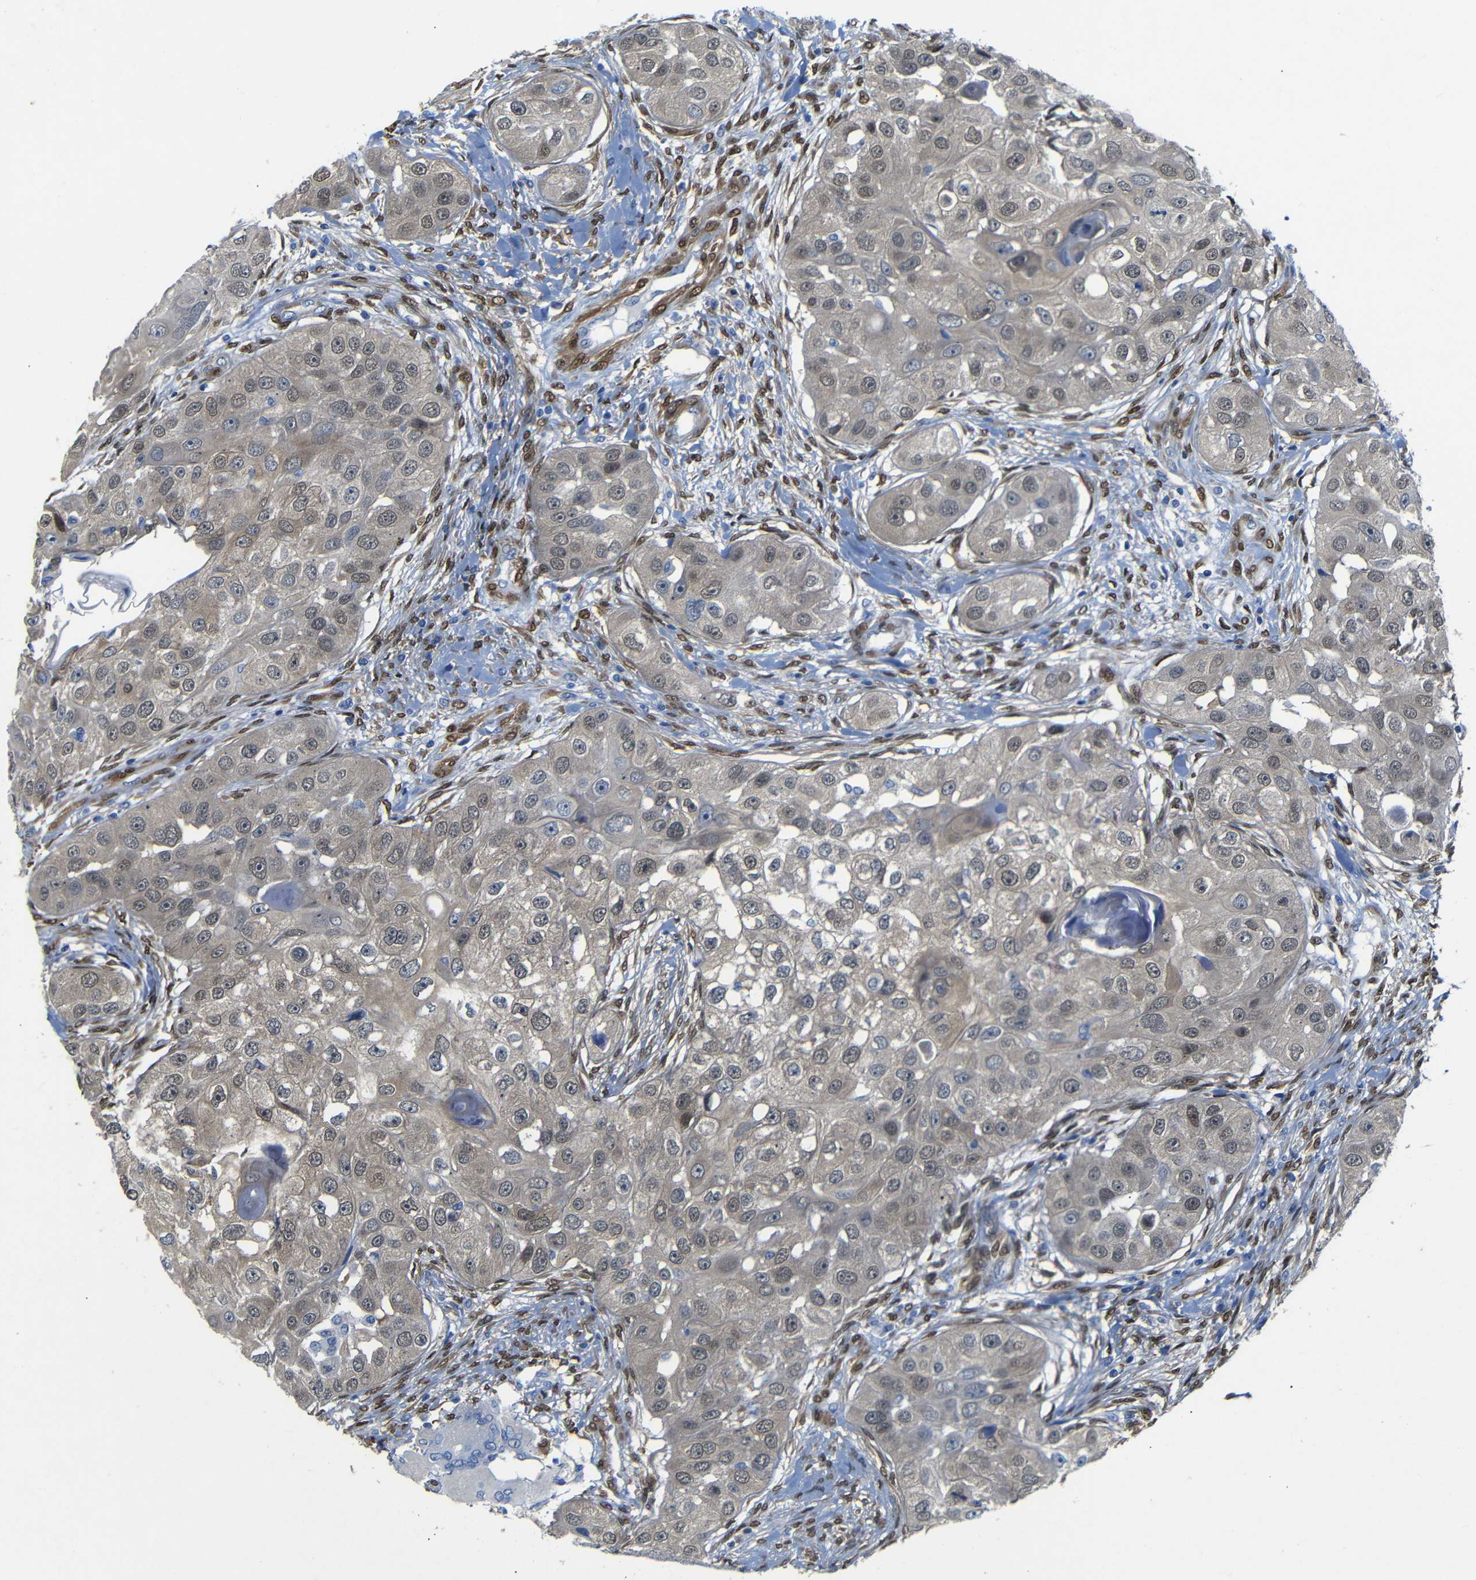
{"staining": {"intensity": "weak", "quantity": "<25%", "location": "cytoplasmic/membranous,nuclear"}, "tissue": "head and neck cancer", "cell_type": "Tumor cells", "image_type": "cancer", "snomed": [{"axis": "morphology", "description": "Normal tissue, NOS"}, {"axis": "morphology", "description": "Squamous cell carcinoma, NOS"}, {"axis": "topography", "description": "Skeletal muscle"}, {"axis": "topography", "description": "Head-Neck"}], "caption": "Immunohistochemistry (IHC) of human head and neck squamous cell carcinoma exhibits no positivity in tumor cells. (Immunohistochemistry, brightfield microscopy, high magnification).", "gene": "YAP1", "patient": {"sex": "male", "age": 51}}